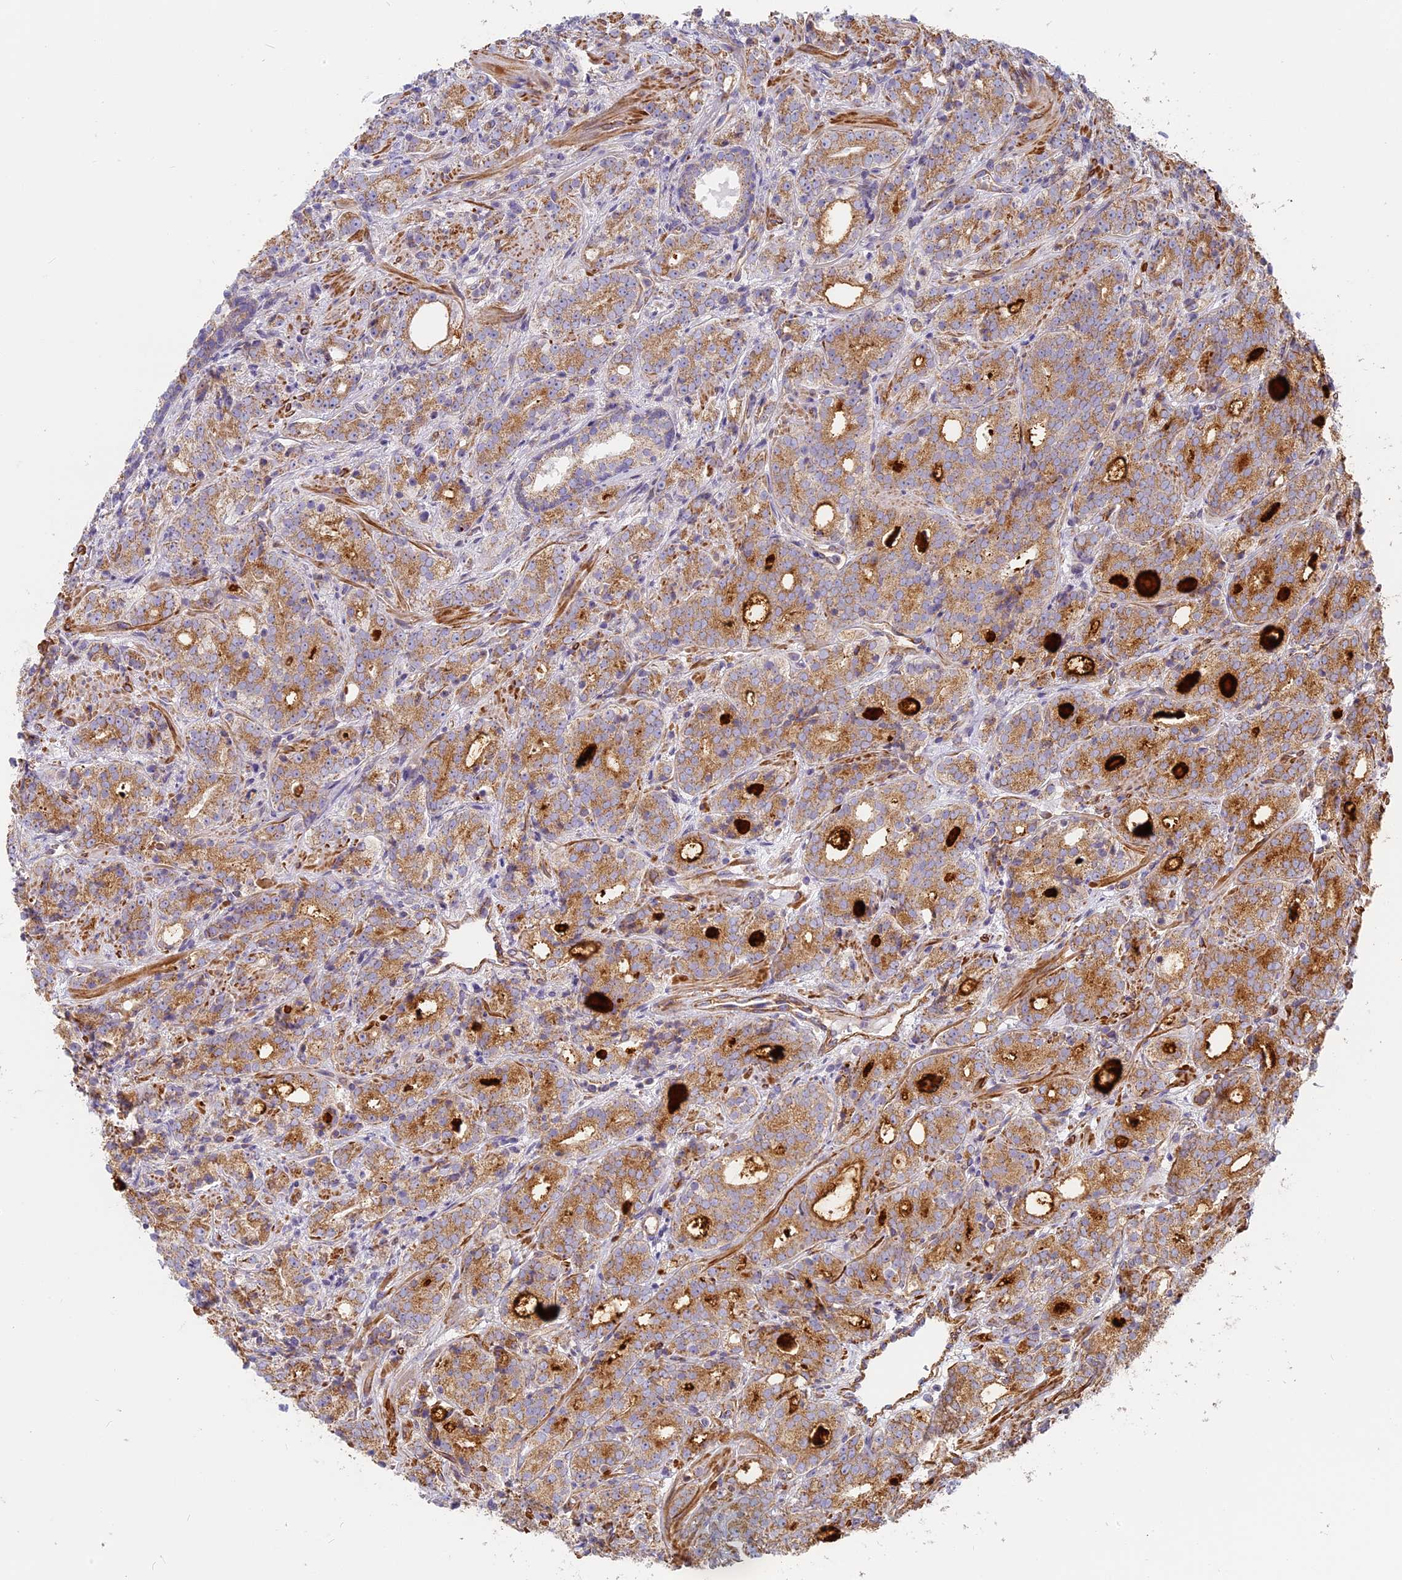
{"staining": {"intensity": "moderate", "quantity": ">75%", "location": "cytoplasmic/membranous"}, "tissue": "prostate cancer", "cell_type": "Tumor cells", "image_type": "cancer", "snomed": [{"axis": "morphology", "description": "Adenocarcinoma, High grade"}, {"axis": "topography", "description": "Prostate"}], "caption": "Immunohistochemistry (IHC) (DAB (3,3'-diaminobenzidine)) staining of prostate cancer (high-grade adenocarcinoma) reveals moderate cytoplasmic/membranous protein expression in approximately >75% of tumor cells.", "gene": "DDA1", "patient": {"sex": "male", "age": 64}}